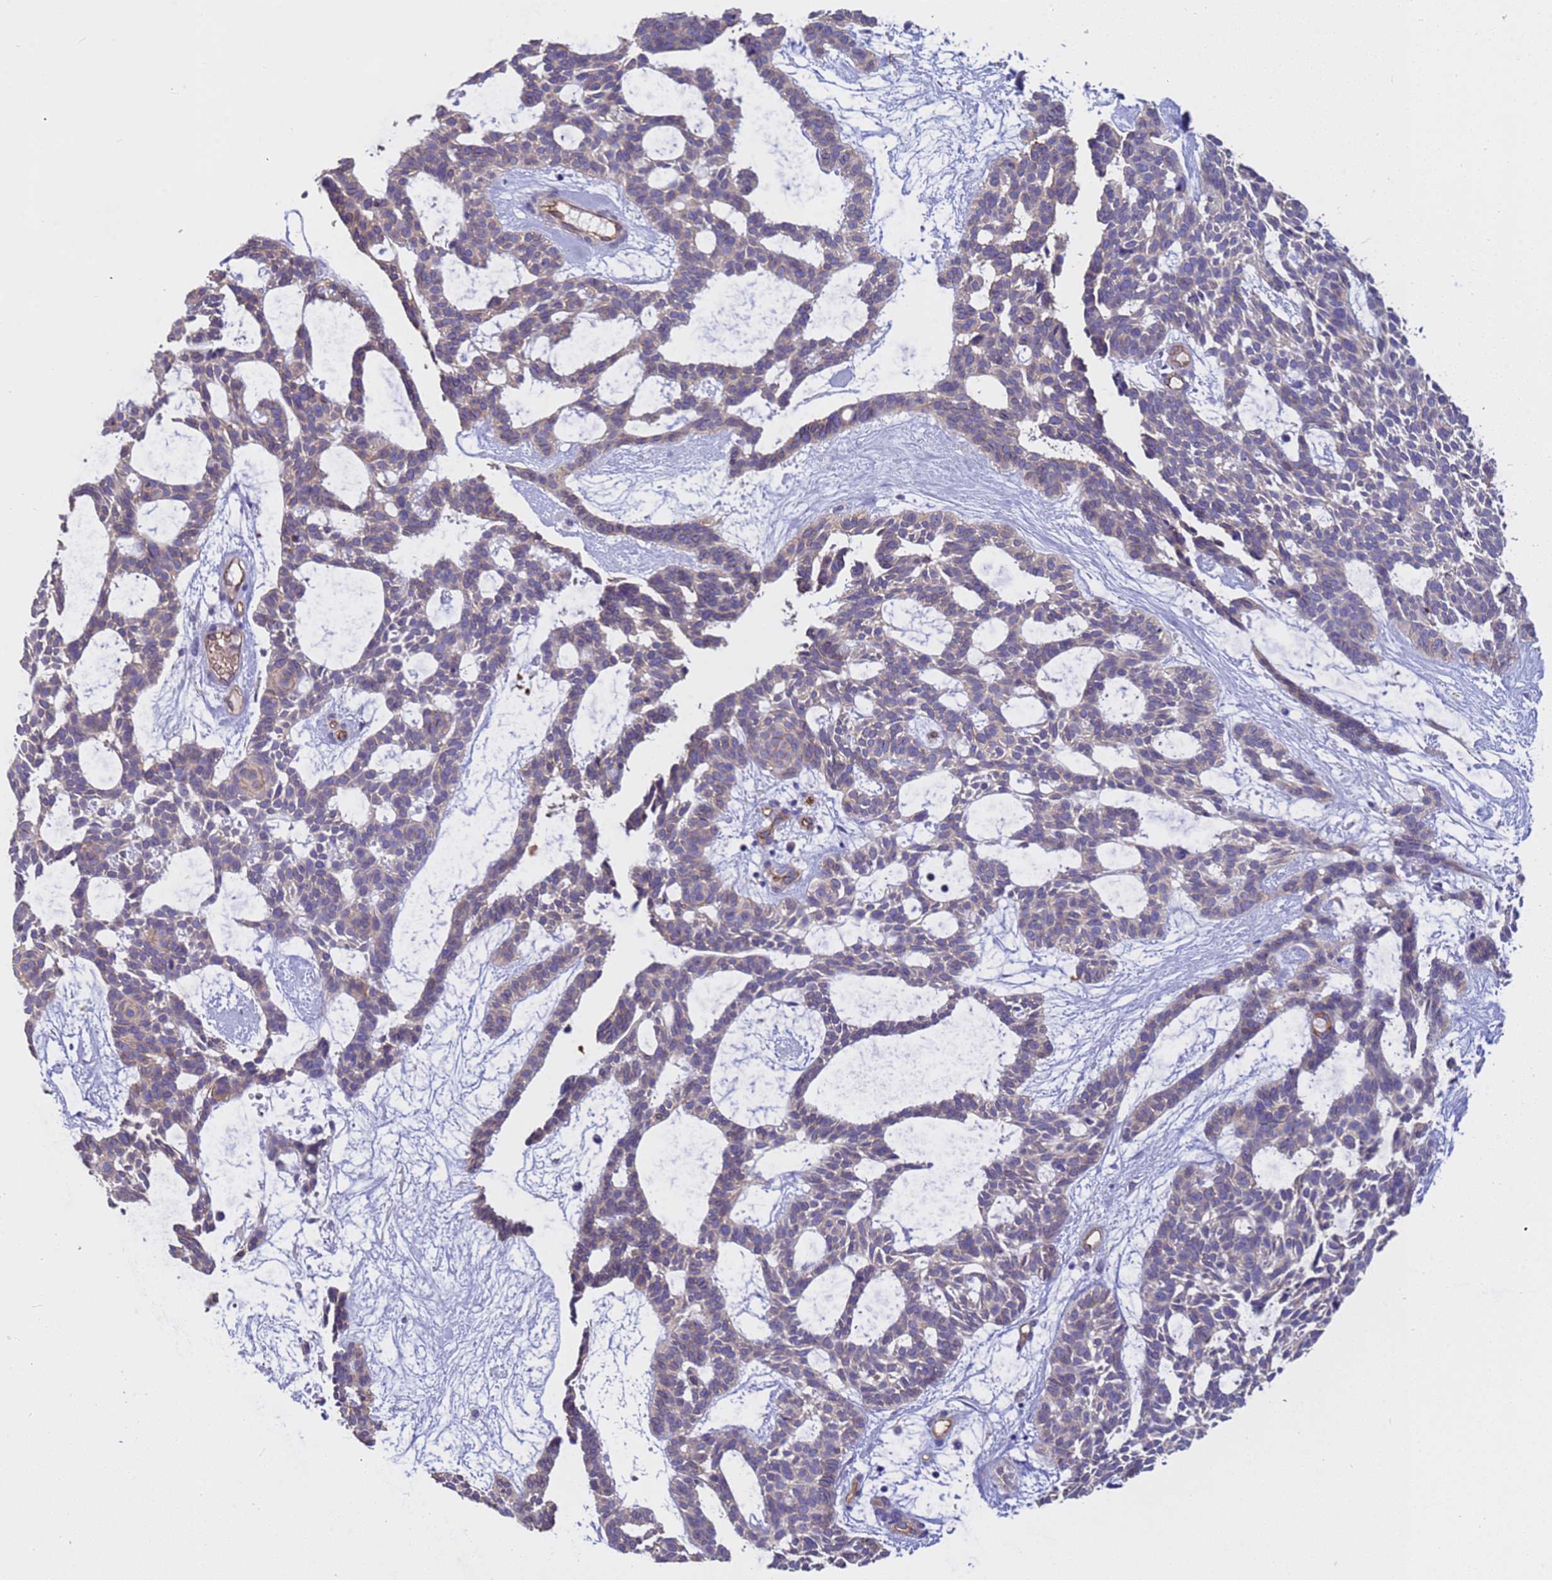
{"staining": {"intensity": "weak", "quantity": "<25%", "location": "cytoplasmic/membranous"}, "tissue": "skin cancer", "cell_type": "Tumor cells", "image_type": "cancer", "snomed": [{"axis": "morphology", "description": "Basal cell carcinoma"}, {"axis": "topography", "description": "Skin"}], "caption": "High magnification brightfield microscopy of skin cancer stained with DAB (3,3'-diaminobenzidine) (brown) and counterstained with hematoxylin (blue): tumor cells show no significant positivity.", "gene": "ZNF248", "patient": {"sex": "male", "age": 61}}